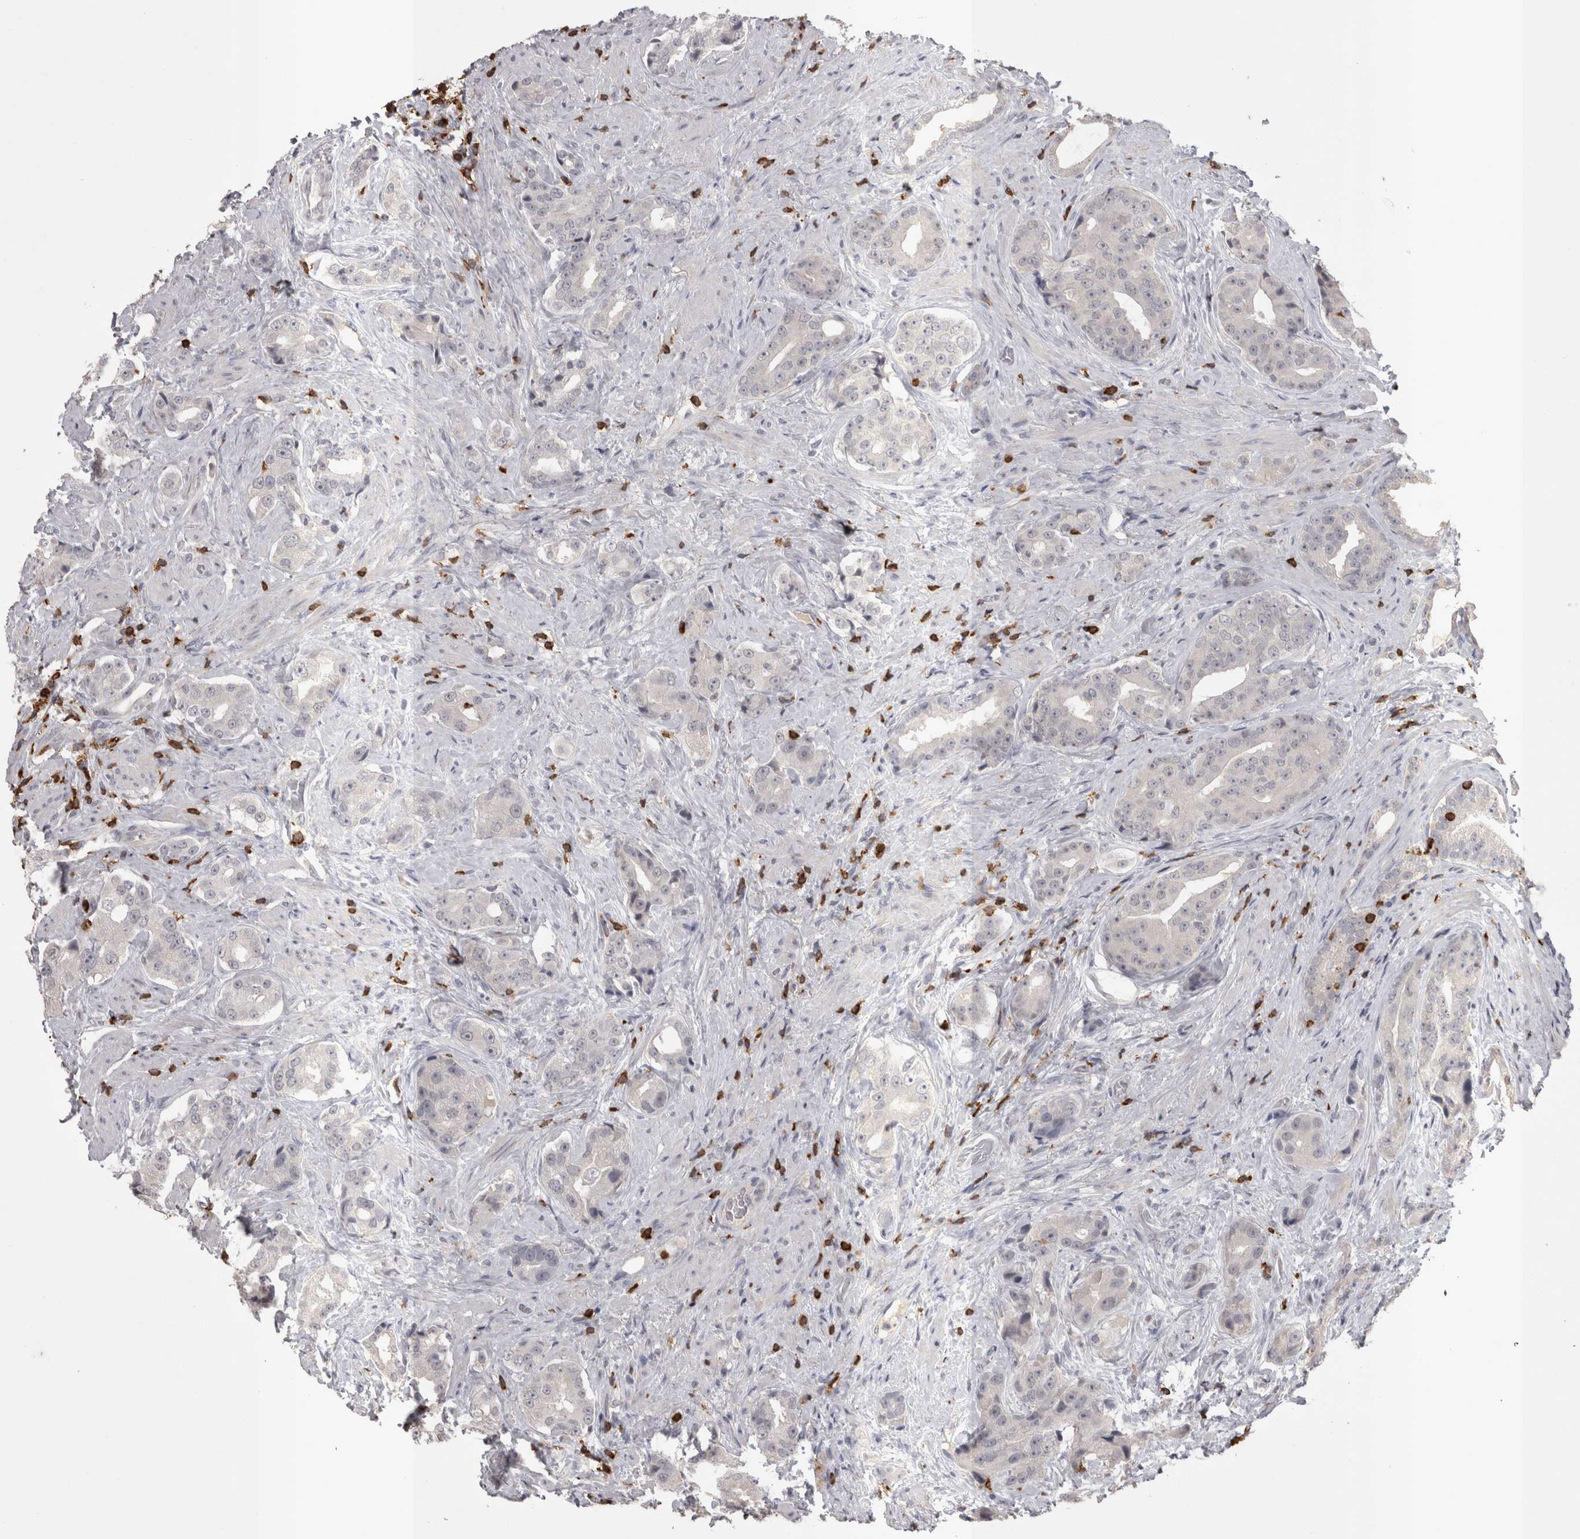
{"staining": {"intensity": "negative", "quantity": "none", "location": "none"}, "tissue": "prostate cancer", "cell_type": "Tumor cells", "image_type": "cancer", "snomed": [{"axis": "morphology", "description": "Adenocarcinoma, High grade"}, {"axis": "topography", "description": "Prostate"}], "caption": "Immunohistochemical staining of prostate high-grade adenocarcinoma reveals no significant staining in tumor cells.", "gene": "SKAP1", "patient": {"sex": "male", "age": 71}}